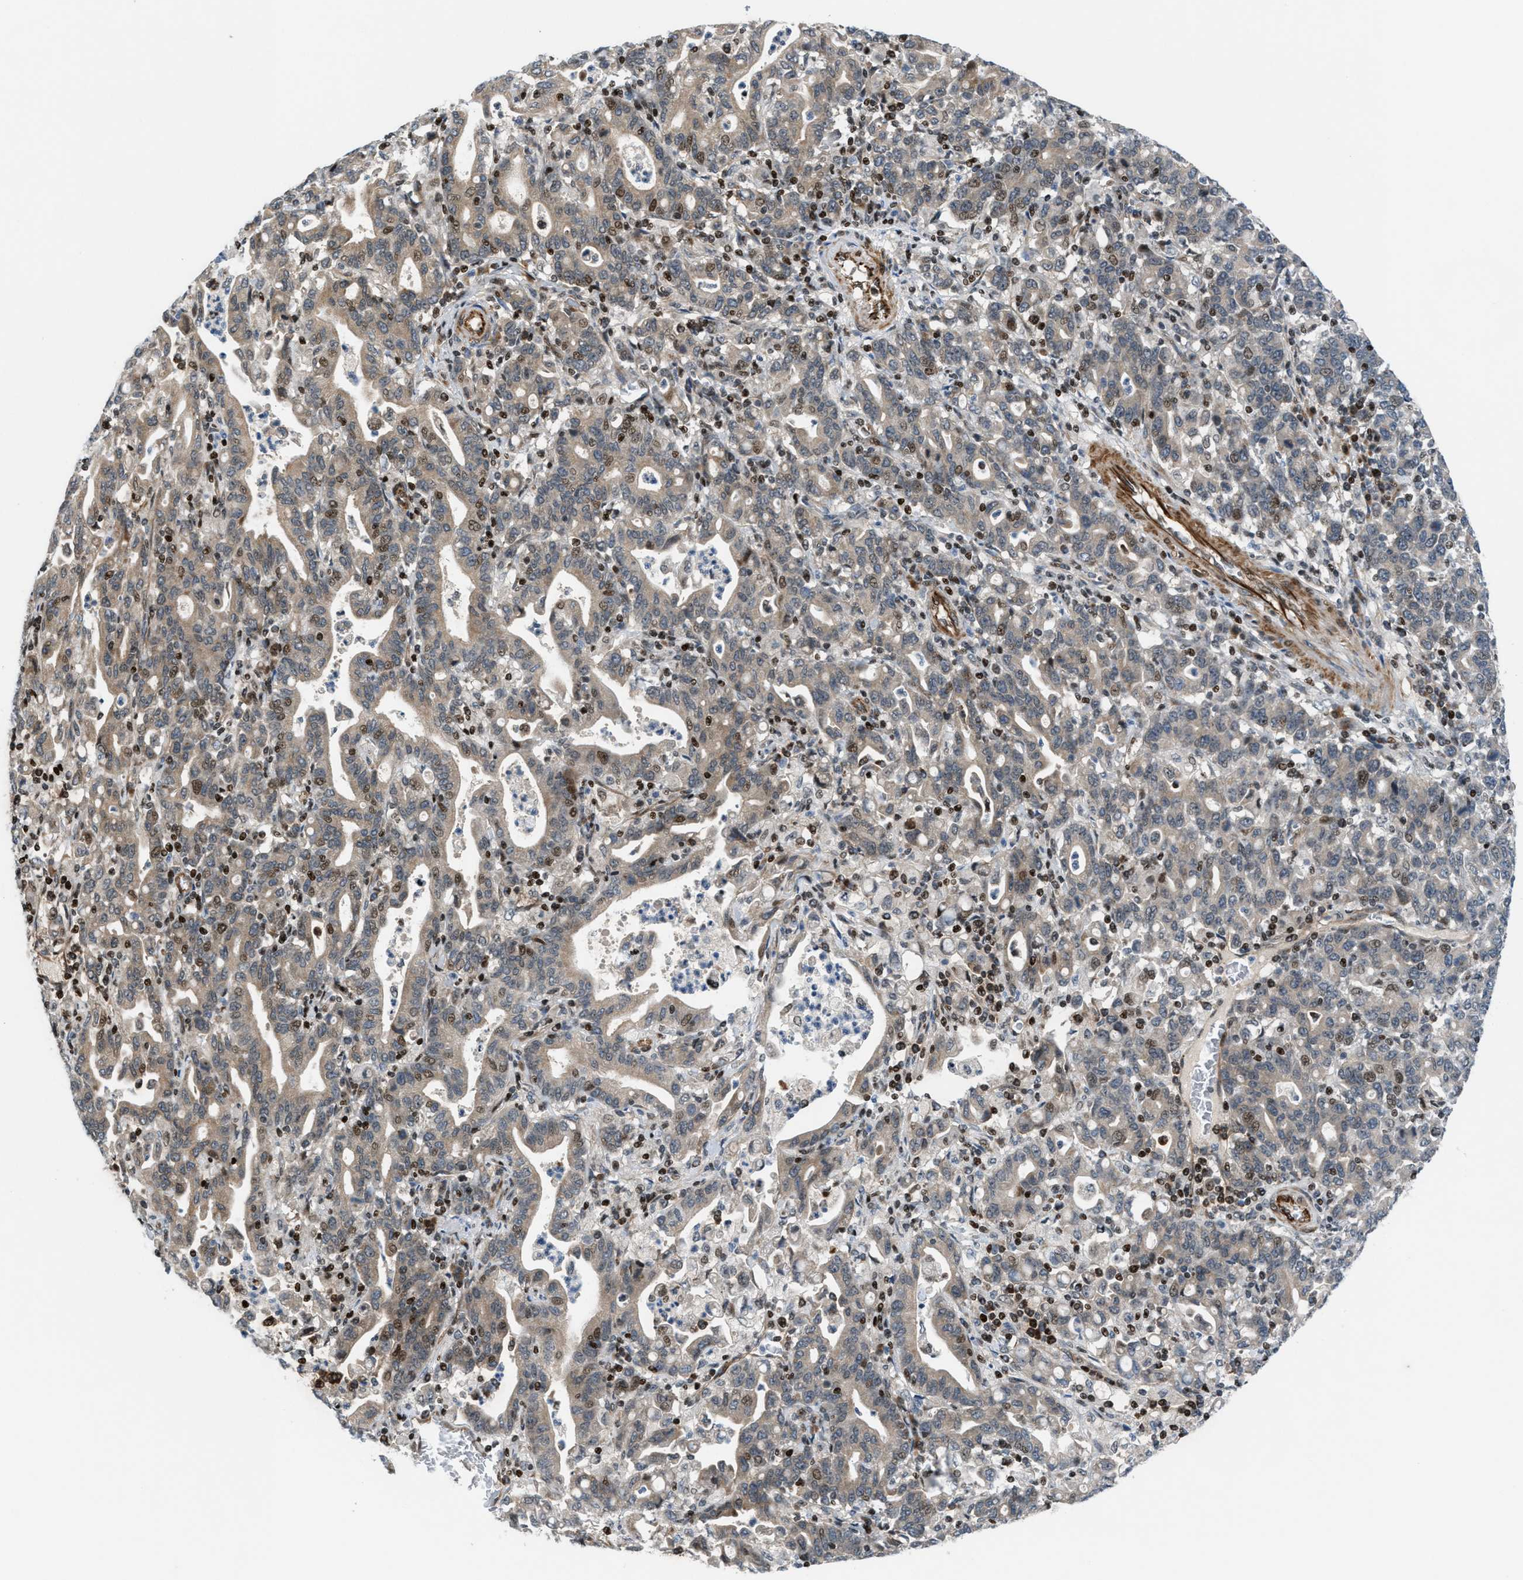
{"staining": {"intensity": "weak", "quantity": "<25%", "location": "cytoplasmic/membranous,nuclear"}, "tissue": "stomach cancer", "cell_type": "Tumor cells", "image_type": "cancer", "snomed": [{"axis": "morphology", "description": "Adenocarcinoma, NOS"}, {"axis": "topography", "description": "Stomach, upper"}], "caption": "Immunohistochemical staining of stomach cancer (adenocarcinoma) displays no significant expression in tumor cells. Brightfield microscopy of IHC stained with DAB (brown) and hematoxylin (blue), captured at high magnification.", "gene": "ZNF276", "patient": {"sex": "male", "age": 69}}